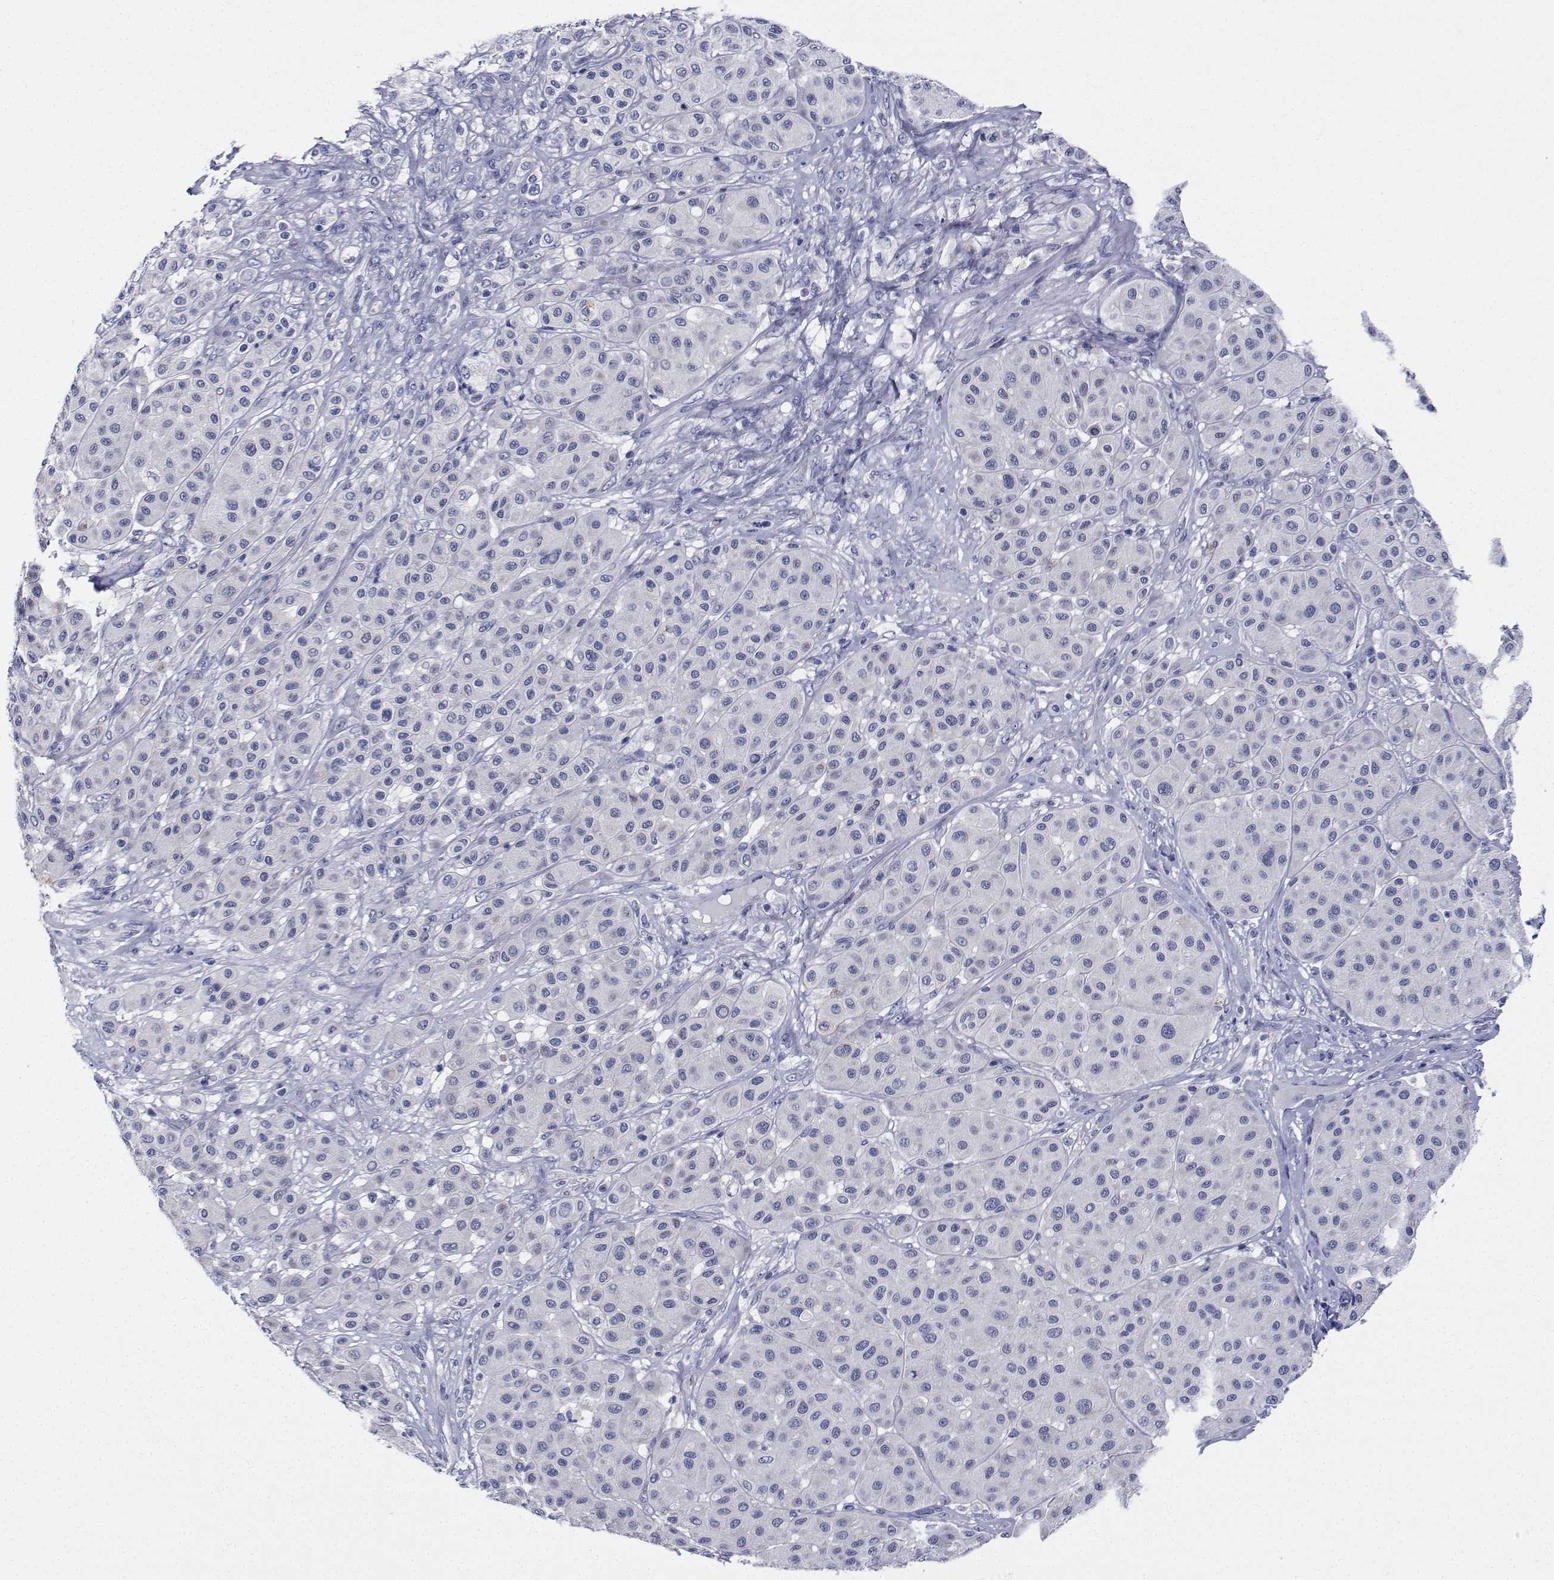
{"staining": {"intensity": "negative", "quantity": "none", "location": "none"}, "tissue": "melanoma", "cell_type": "Tumor cells", "image_type": "cancer", "snomed": [{"axis": "morphology", "description": "Malignant melanoma, Metastatic site"}, {"axis": "topography", "description": "Smooth muscle"}], "caption": "This is an immunohistochemistry image of human malignant melanoma (metastatic site). There is no staining in tumor cells.", "gene": "CDHR3", "patient": {"sex": "male", "age": 41}}